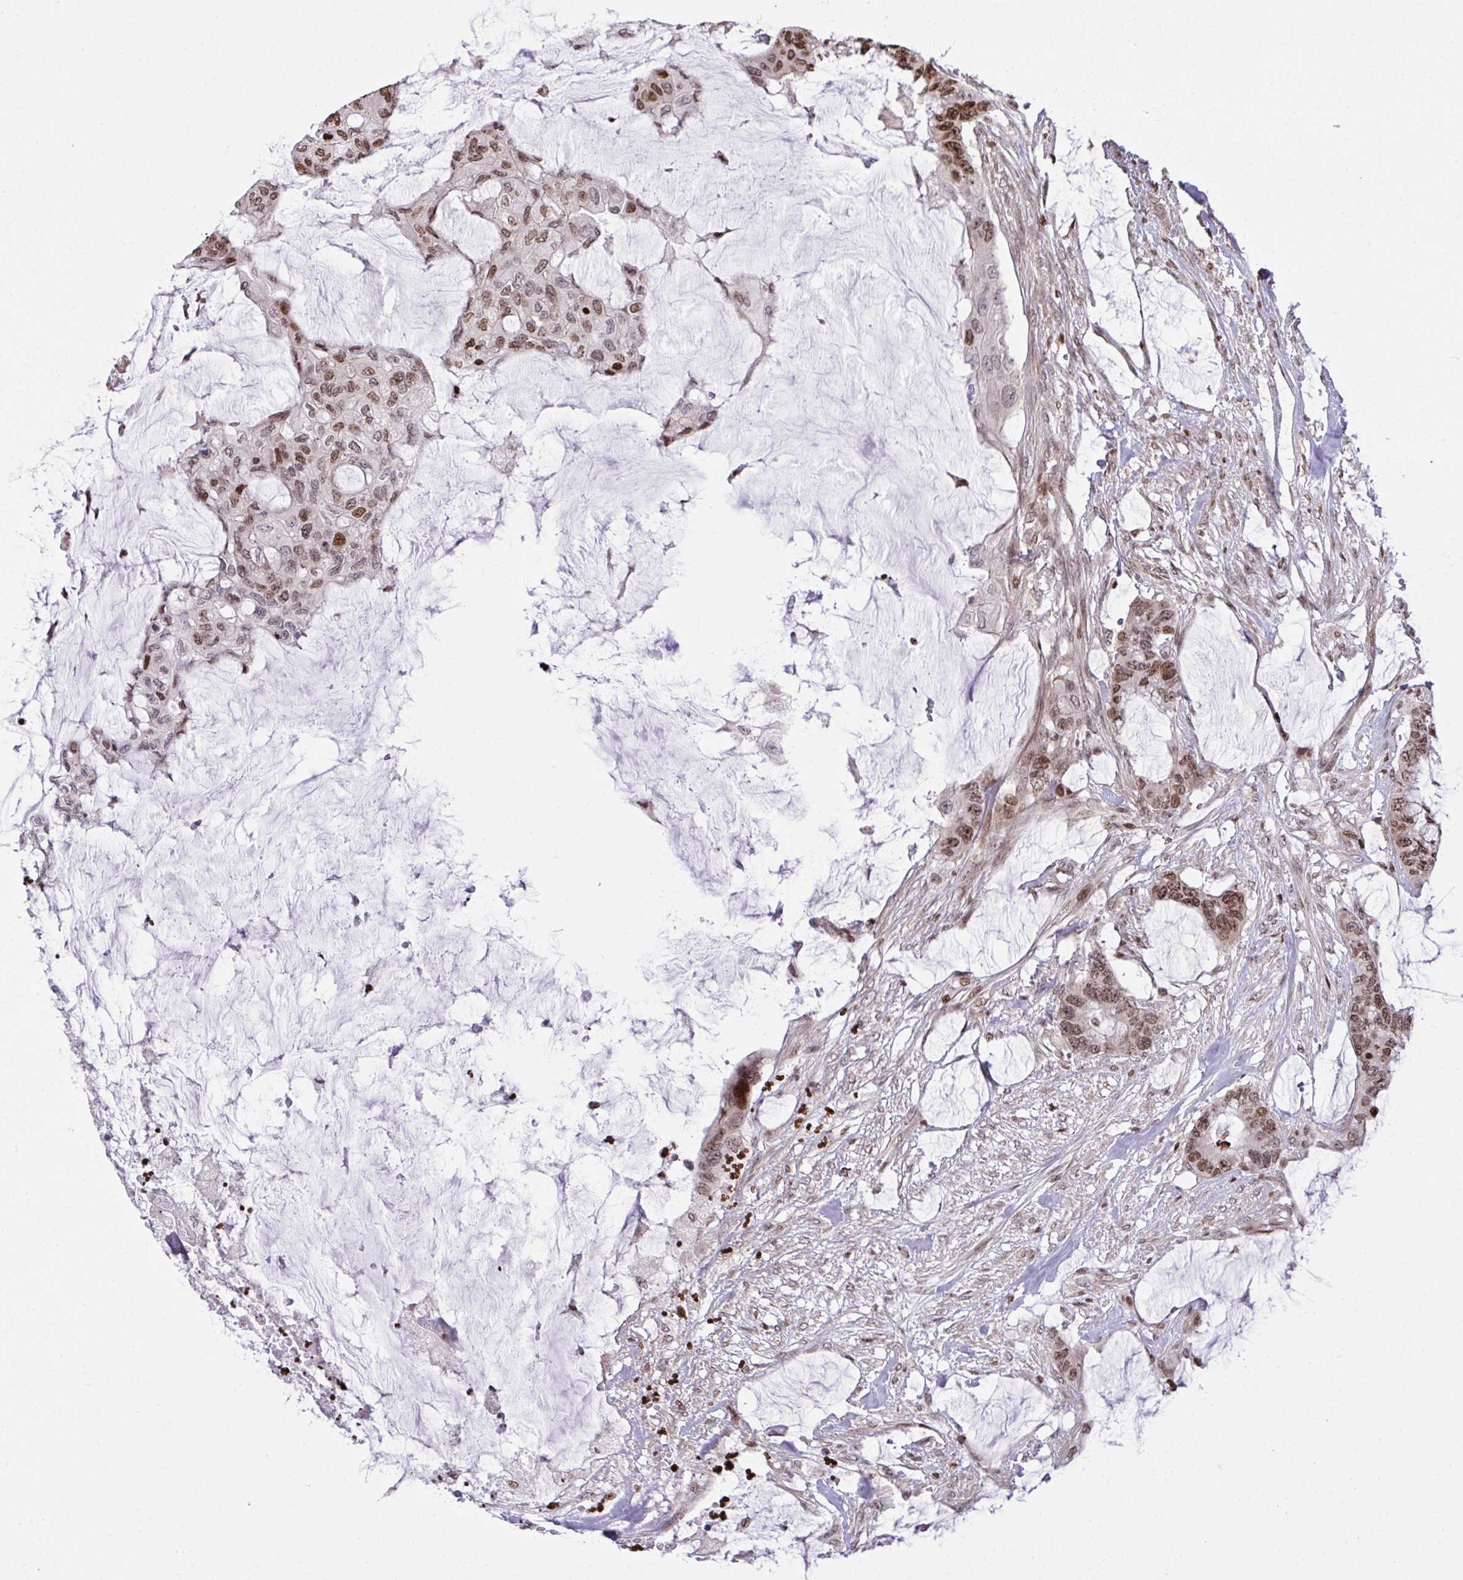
{"staining": {"intensity": "moderate", "quantity": ">75%", "location": "nuclear"}, "tissue": "colorectal cancer", "cell_type": "Tumor cells", "image_type": "cancer", "snomed": [{"axis": "morphology", "description": "Adenocarcinoma, NOS"}, {"axis": "topography", "description": "Rectum"}], "caption": "Protein analysis of colorectal cancer tissue exhibits moderate nuclear staining in approximately >75% of tumor cells. (Stains: DAB (3,3'-diaminobenzidine) in brown, nuclei in blue, Microscopy: brightfield microscopy at high magnification).", "gene": "RAPGEF5", "patient": {"sex": "female", "age": 59}}